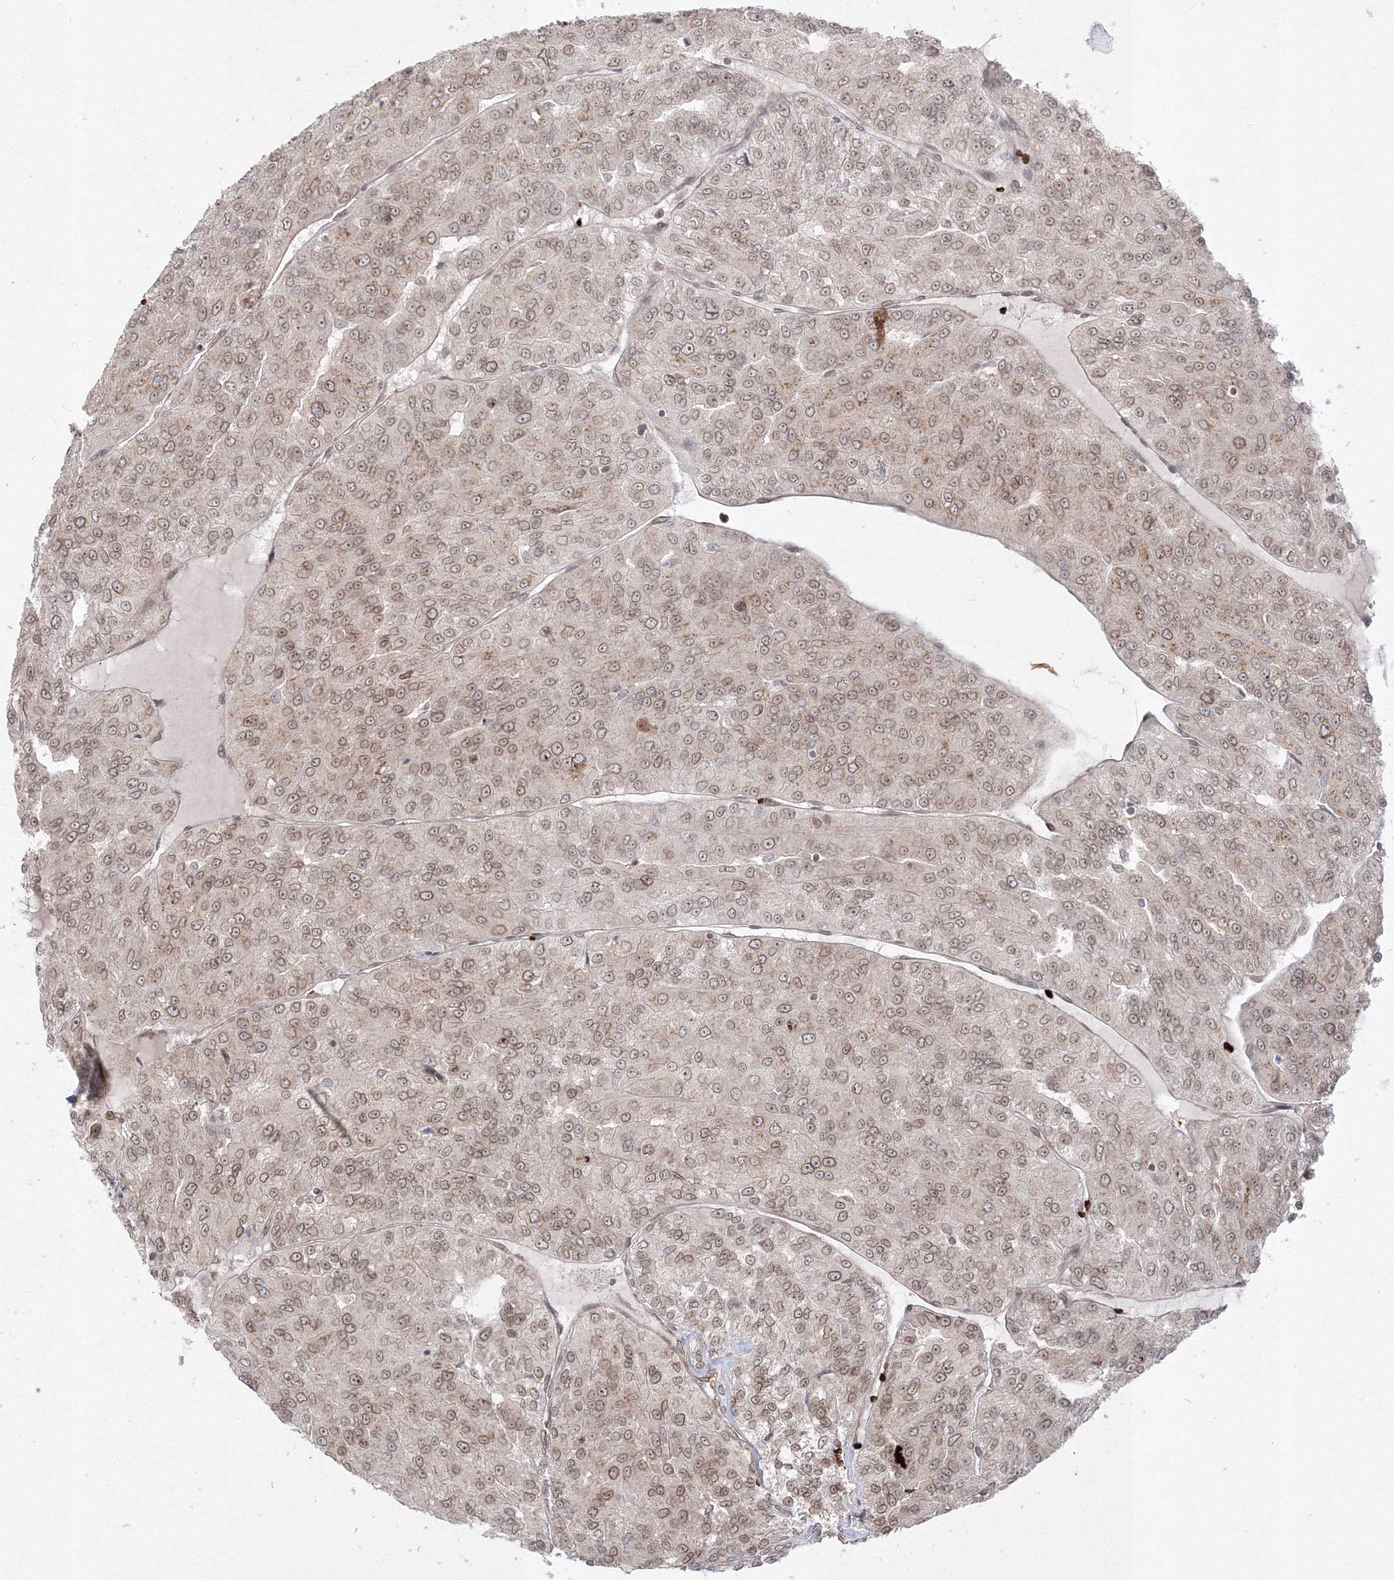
{"staining": {"intensity": "moderate", "quantity": ">75%", "location": "cytoplasmic/membranous,nuclear"}, "tissue": "renal cancer", "cell_type": "Tumor cells", "image_type": "cancer", "snomed": [{"axis": "morphology", "description": "Adenocarcinoma, NOS"}, {"axis": "topography", "description": "Kidney"}], "caption": "A photomicrograph showing moderate cytoplasmic/membranous and nuclear expression in about >75% of tumor cells in adenocarcinoma (renal), as visualized by brown immunohistochemical staining.", "gene": "DNAJB2", "patient": {"sex": "female", "age": 63}}